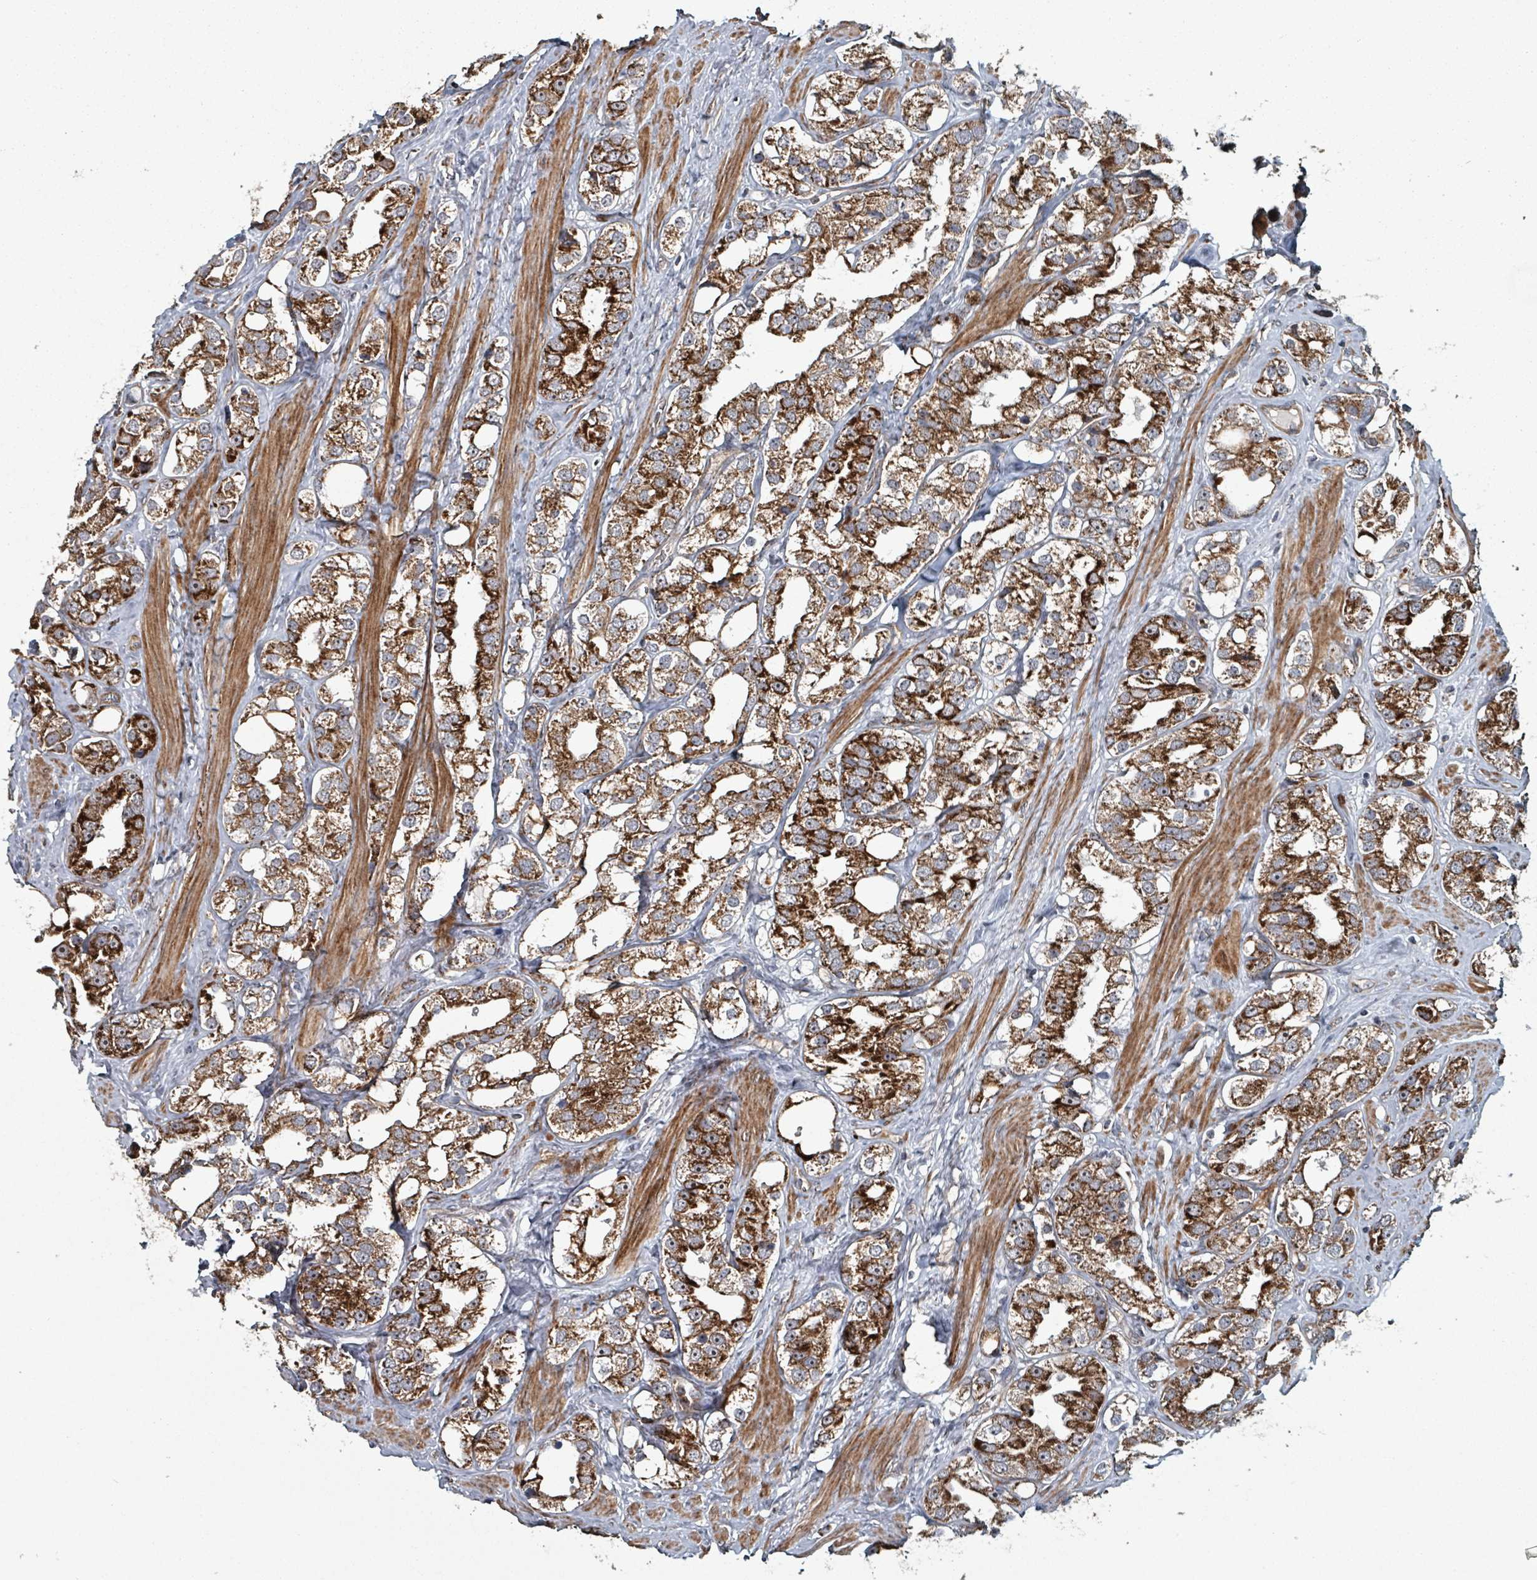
{"staining": {"intensity": "strong", "quantity": ">75%", "location": "cytoplasmic/membranous"}, "tissue": "prostate cancer", "cell_type": "Tumor cells", "image_type": "cancer", "snomed": [{"axis": "morphology", "description": "Adenocarcinoma, NOS"}, {"axis": "topography", "description": "Prostate"}], "caption": "Strong cytoplasmic/membranous positivity is present in about >75% of tumor cells in adenocarcinoma (prostate).", "gene": "MRPL4", "patient": {"sex": "male", "age": 79}}